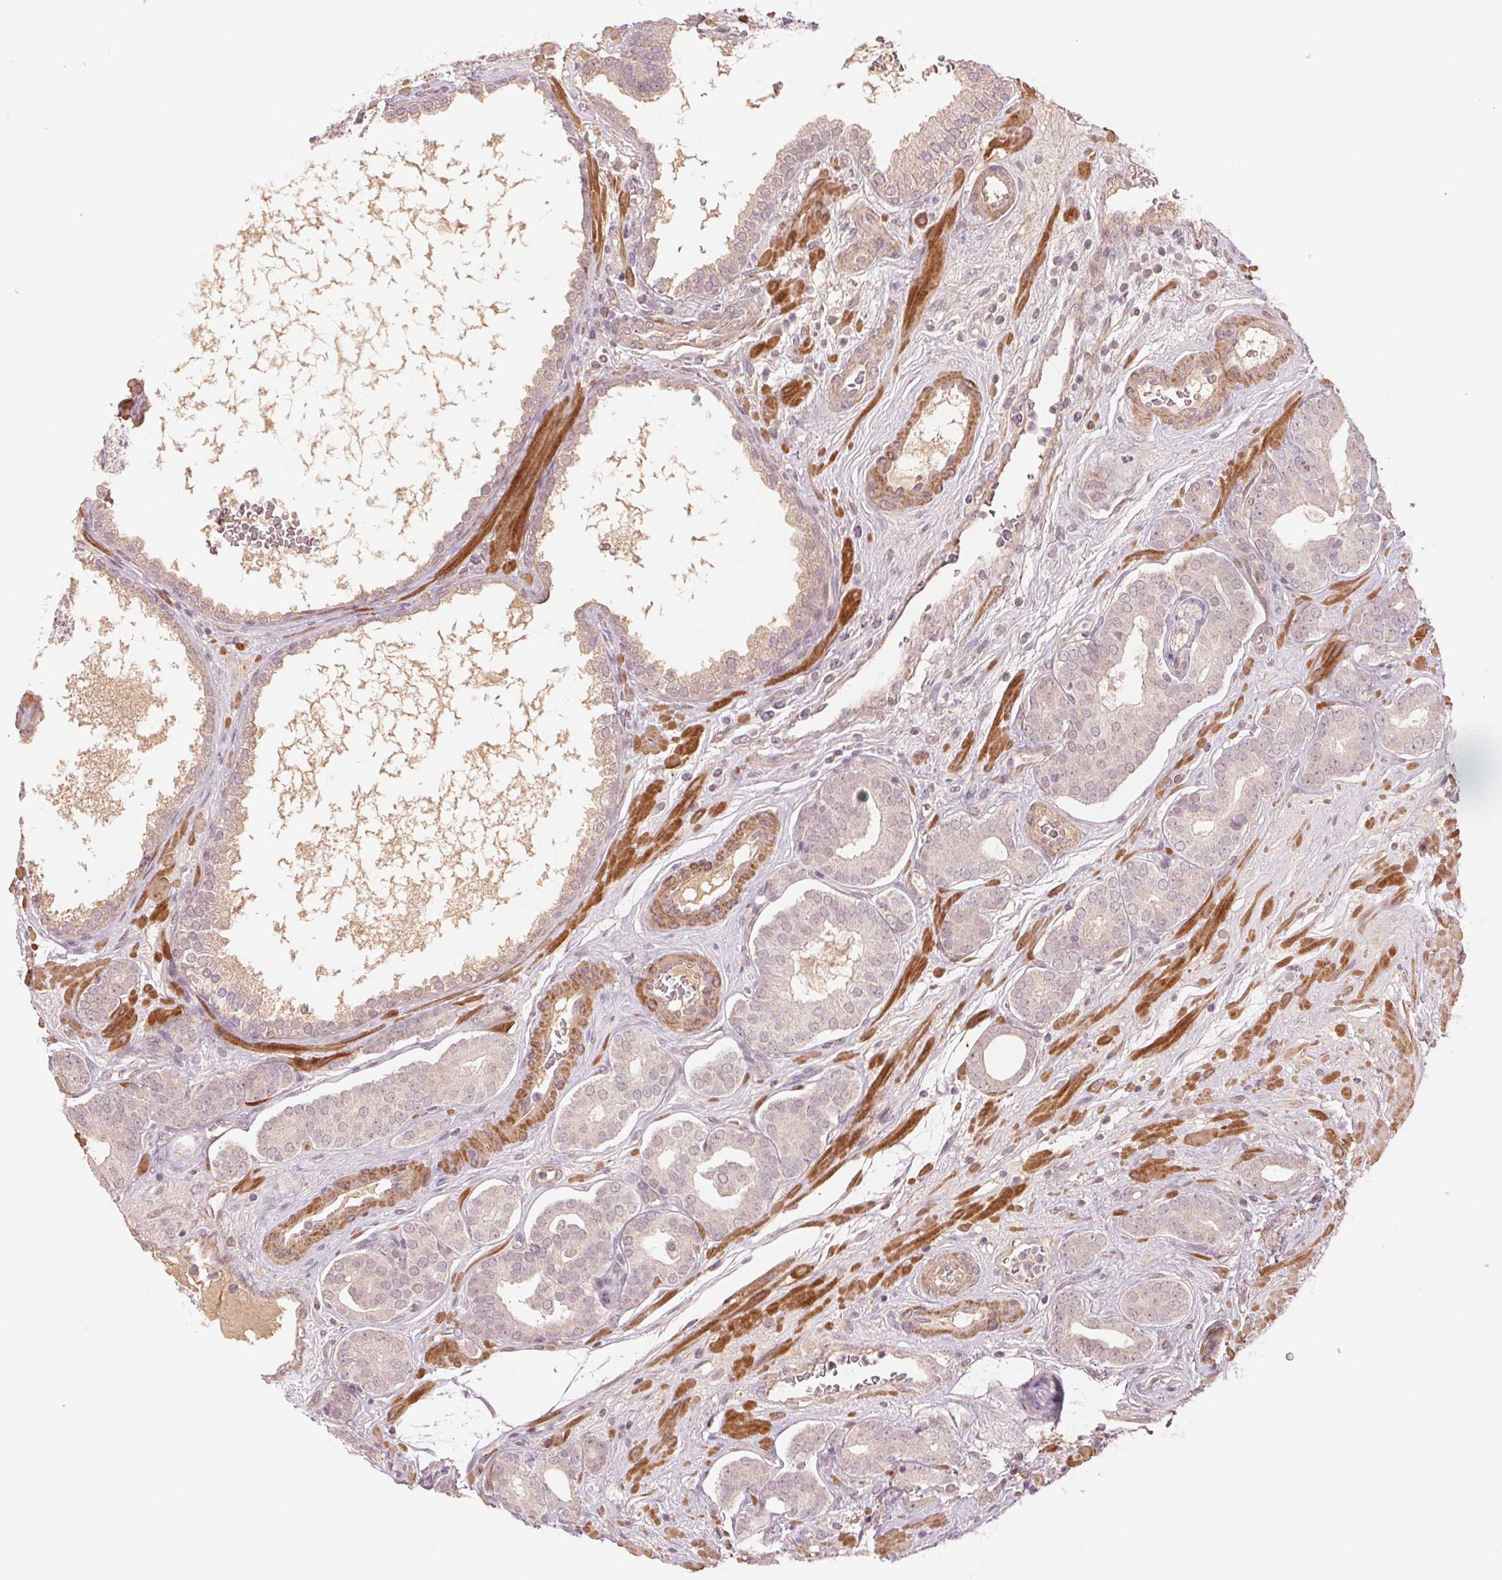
{"staining": {"intensity": "negative", "quantity": "none", "location": "none"}, "tissue": "prostate cancer", "cell_type": "Tumor cells", "image_type": "cancer", "snomed": [{"axis": "morphology", "description": "Adenocarcinoma, High grade"}, {"axis": "topography", "description": "Prostate"}], "caption": "Immunohistochemical staining of prostate adenocarcinoma (high-grade) displays no significant staining in tumor cells.", "gene": "PPIA", "patient": {"sex": "male", "age": 66}}